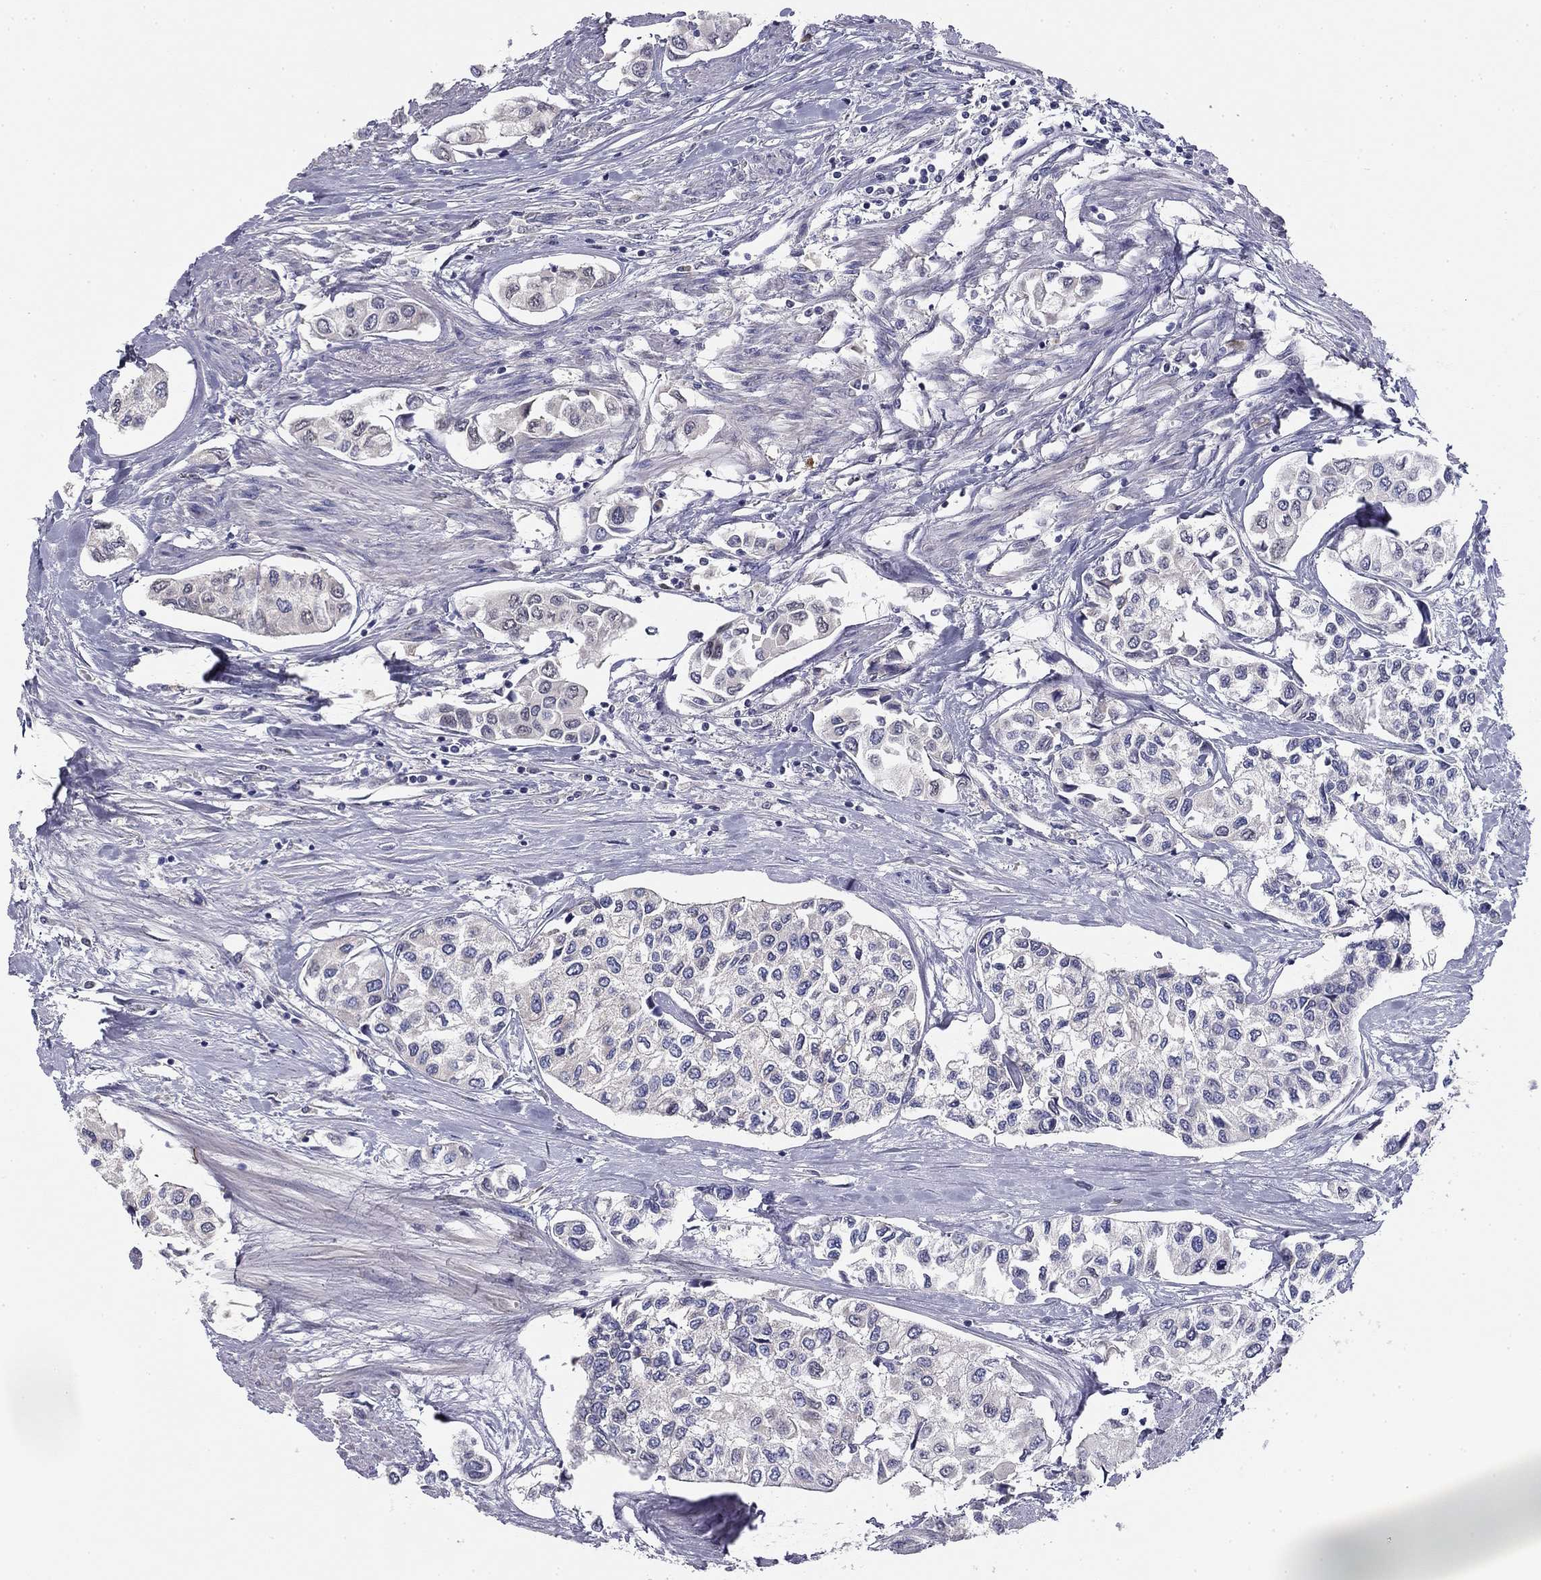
{"staining": {"intensity": "negative", "quantity": "none", "location": "none"}, "tissue": "urothelial cancer", "cell_type": "Tumor cells", "image_type": "cancer", "snomed": [{"axis": "morphology", "description": "Urothelial carcinoma, High grade"}, {"axis": "topography", "description": "Urinary bladder"}], "caption": "Urothelial cancer was stained to show a protein in brown. There is no significant positivity in tumor cells. (Immunohistochemistry (ihc), brightfield microscopy, high magnification).", "gene": "CPLX4", "patient": {"sex": "male", "age": 73}}